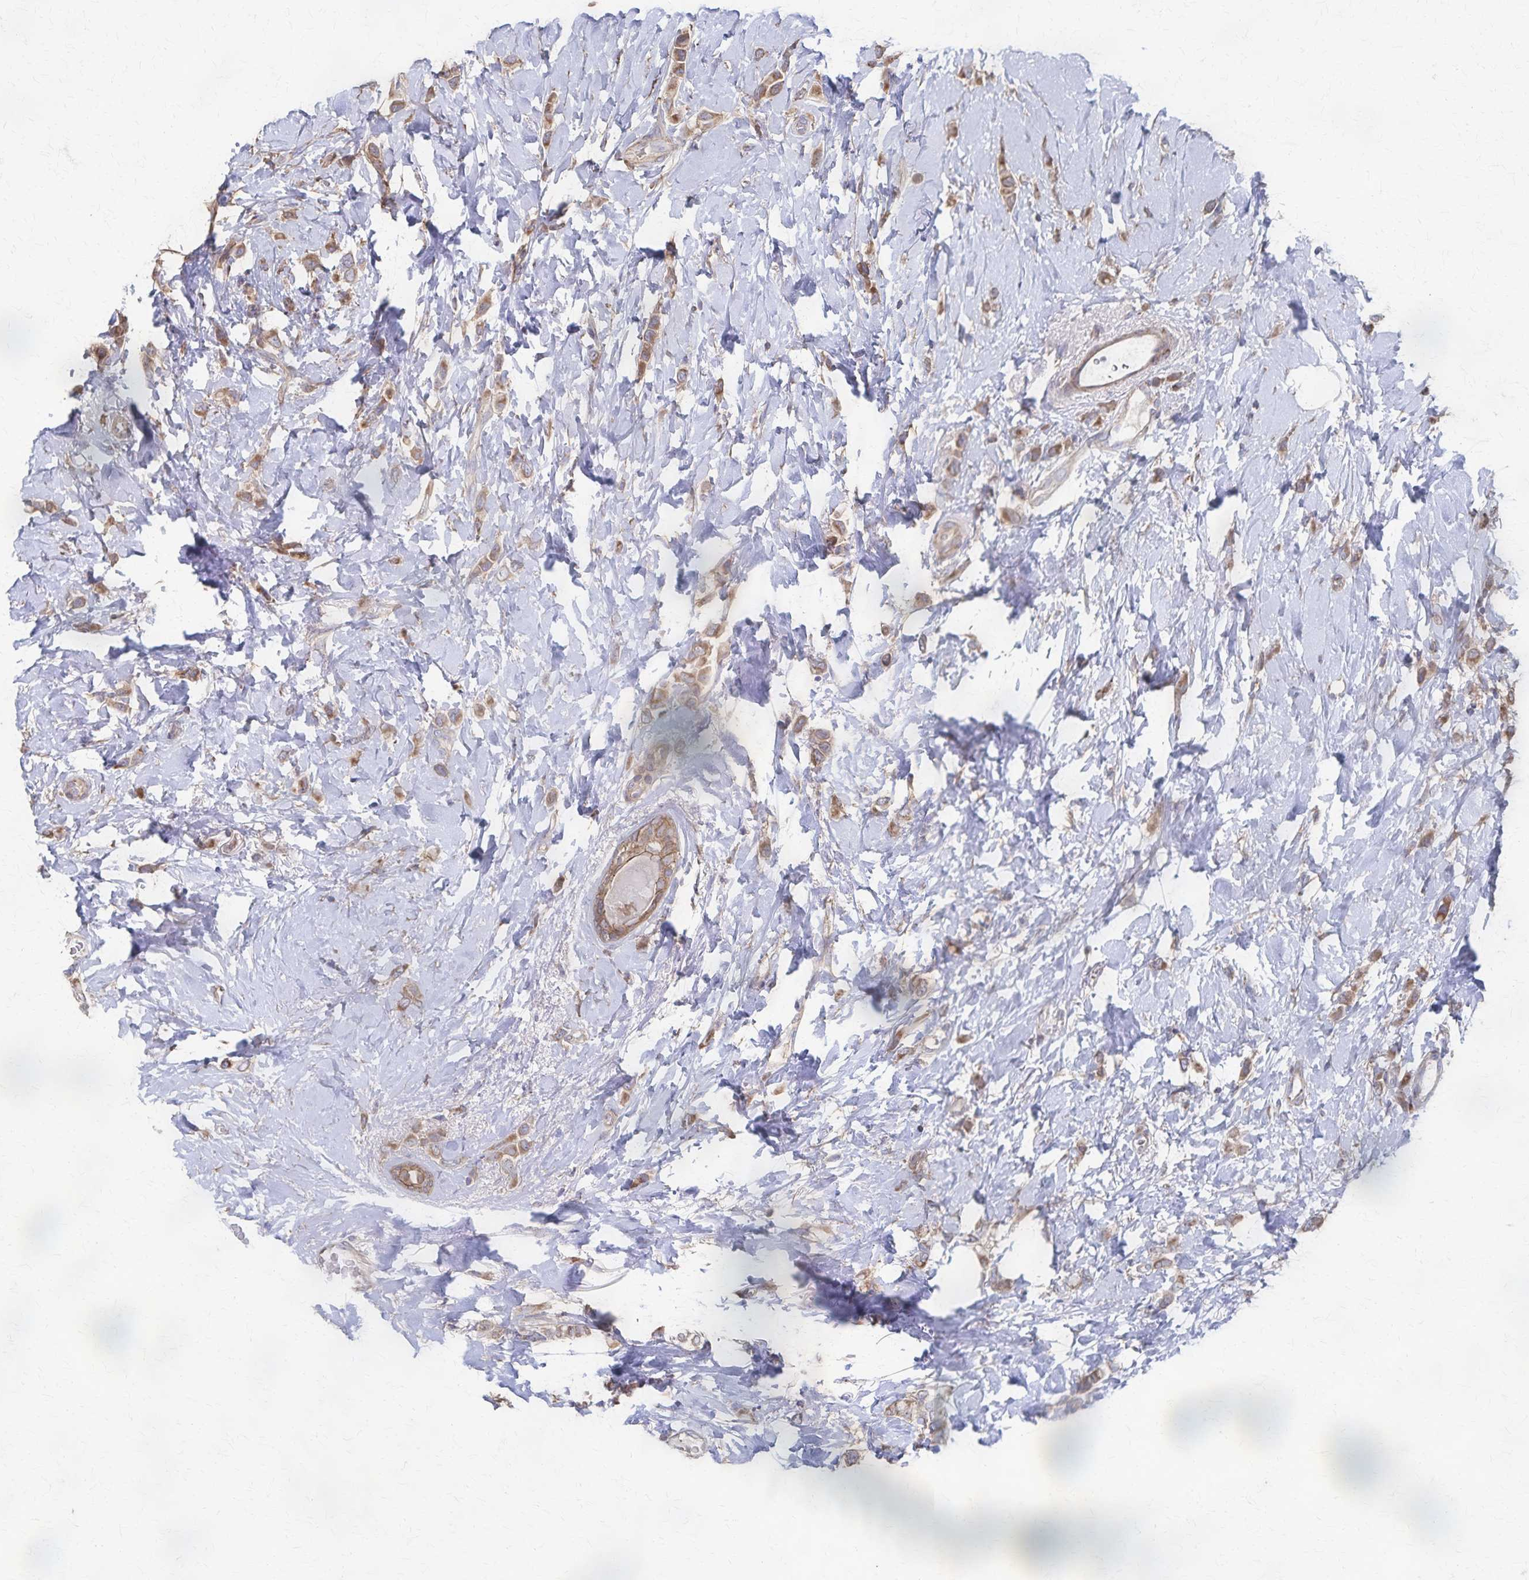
{"staining": {"intensity": "moderate", "quantity": ">75%", "location": "cytoplasmic/membranous"}, "tissue": "breast cancer", "cell_type": "Tumor cells", "image_type": "cancer", "snomed": [{"axis": "morphology", "description": "Lobular carcinoma"}, {"axis": "topography", "description": "Breast"}], "caption": "Breast lobular carcinoma tissue reveals moderate cytoplasmic/membranous expression in about >75% of tumor cells", "gene": "PGAP2", "patient": {"sex": "female", "age": 66}}